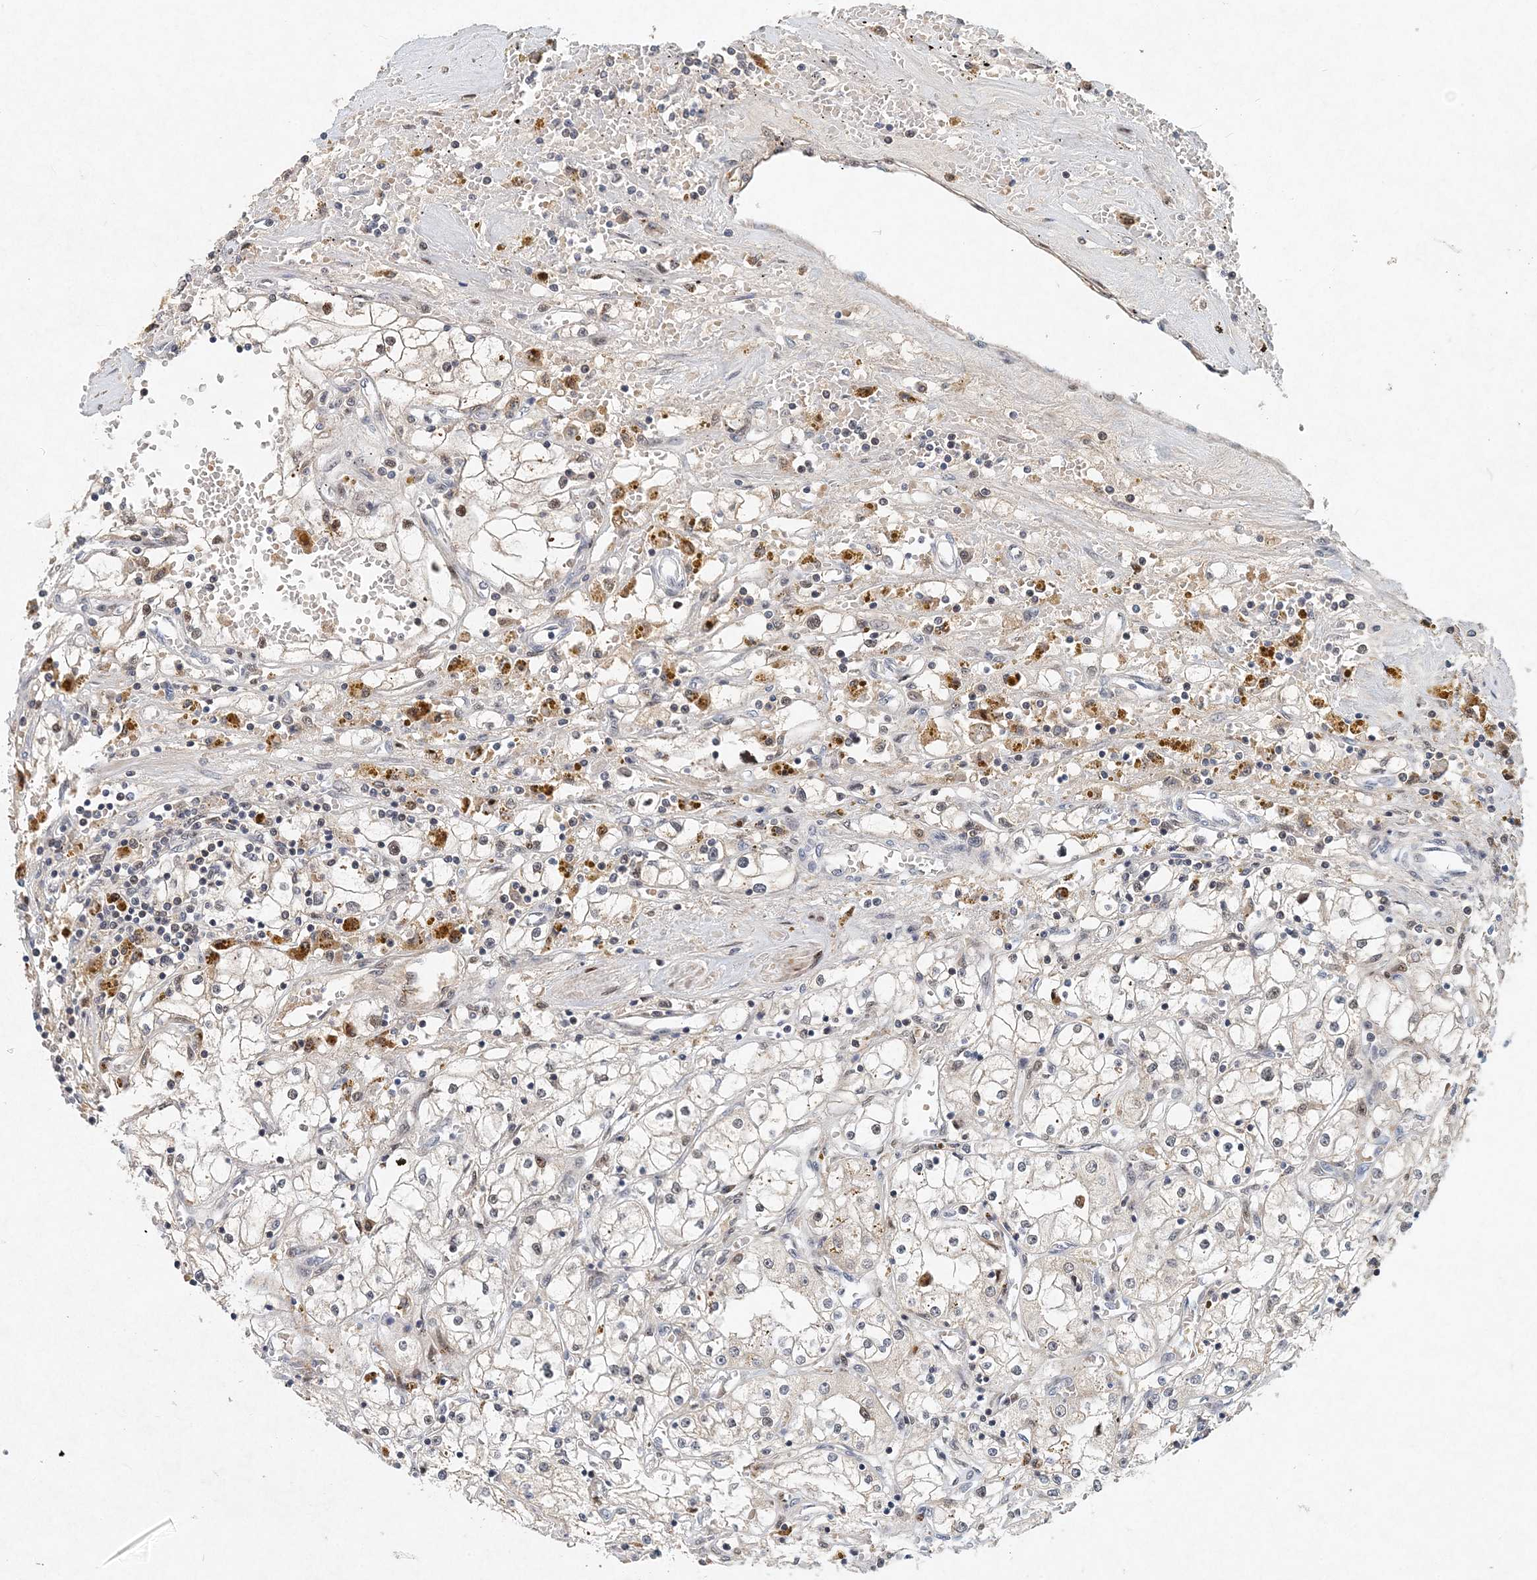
{"staining": {"intensity": "negative", "quantity": "none", "location": "none"}, "tissue": "renal cancer", "cell_type": "Tumor cells", "image_type": "cancer", "snomed": [{"axis": "morphology", "description": "Adenocarcinoma, NOS"}, {"axis": "topography", "description": "Kidney"}], "caption": "Renal cancer was stained to show a protein in brown. There is no significant positivity in tumor cells.", "gene": "KPNA4", "patient": {"sex": "male", "age": 56}}